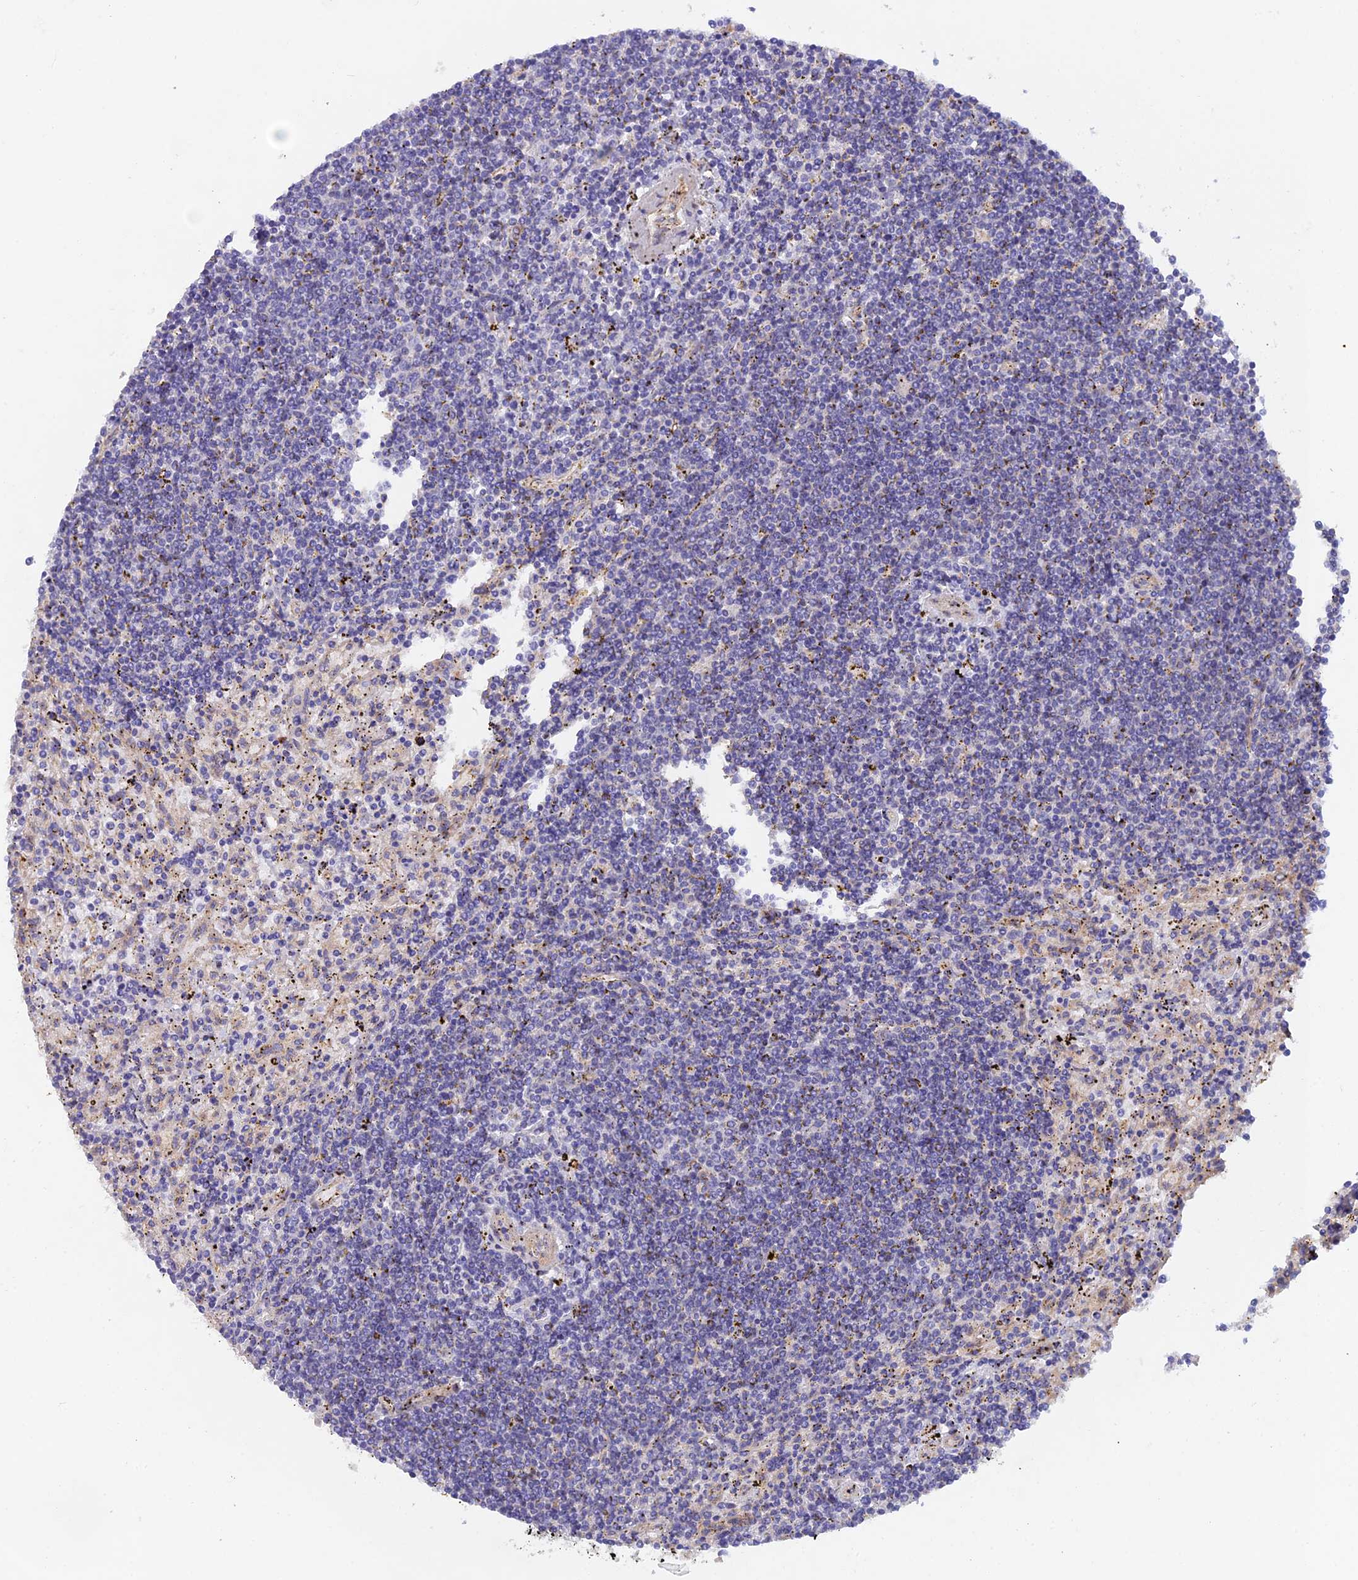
{"staining": {"intensity": "negative", "quantity": "none", "location": "none"}, "tissue": "lymphoma", "cell_type": "Tumor cells", "image_type": "cancer", "snomed": [{"axis": "morphology", "description": "Malignant lymphoma, non-Hodgkin's type, Low grade"}, {"axis": "topography", "description": "Spleen"}], "caption": "The immunohistochemistry (IHC) photomicrograph has no significant staining in tumor cells of lymphoma tissue.", "gene": "FZR1", "patient": {"sex": "male", "age": 76}}